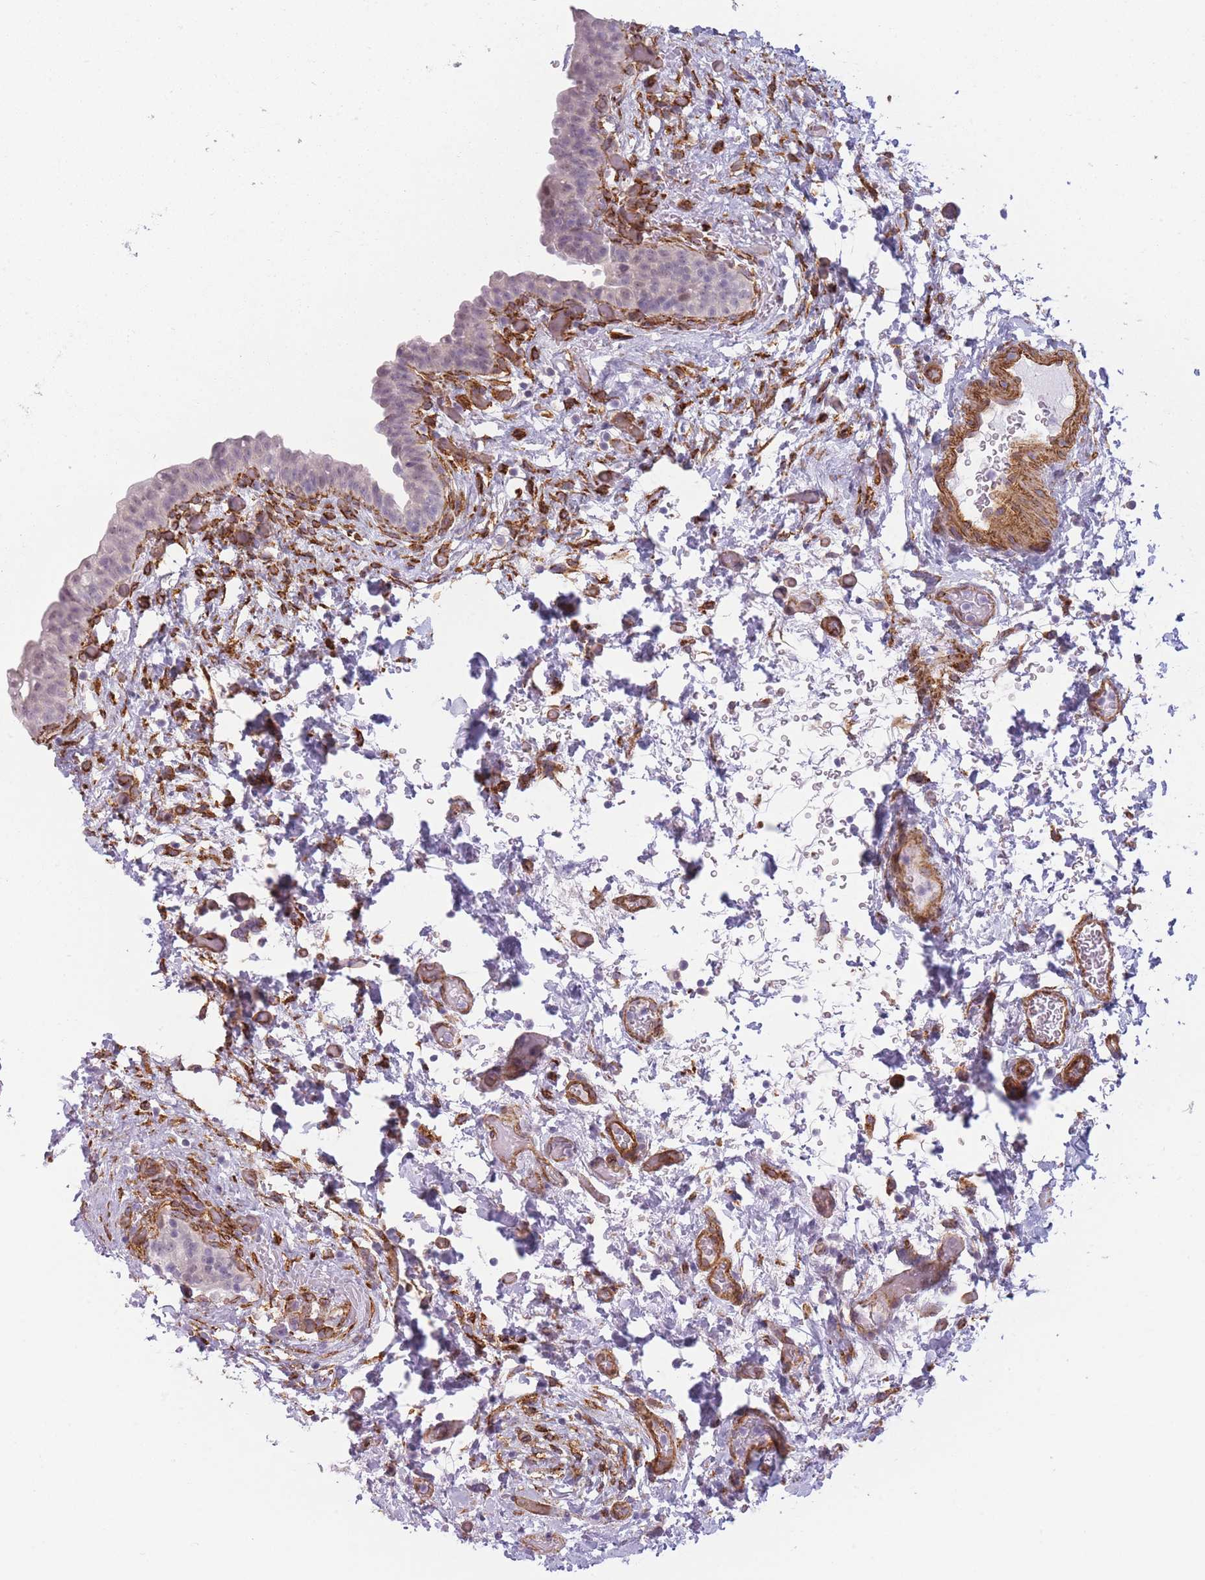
{"staining": {"intensity": "weak", "quantity": "<25%", "location": "nuclear"}, "tissue": "urinary bladder", "cell_type": "Urothelial cells", "image_type": "normal", "snomed": [{"axis": "morphology", "description": "Normal tissue, NOS"}, {"axis": "topography", "description": "Urinary bladder"}], "caption": "DAB (3,3'-diaminobenzidine) immunohistochemical staining of unremarkable urinary bladder shows no significant staining in urothelial cells.", "gene": "OR6B2", "patient": {"sex": "male", "age": 69}}